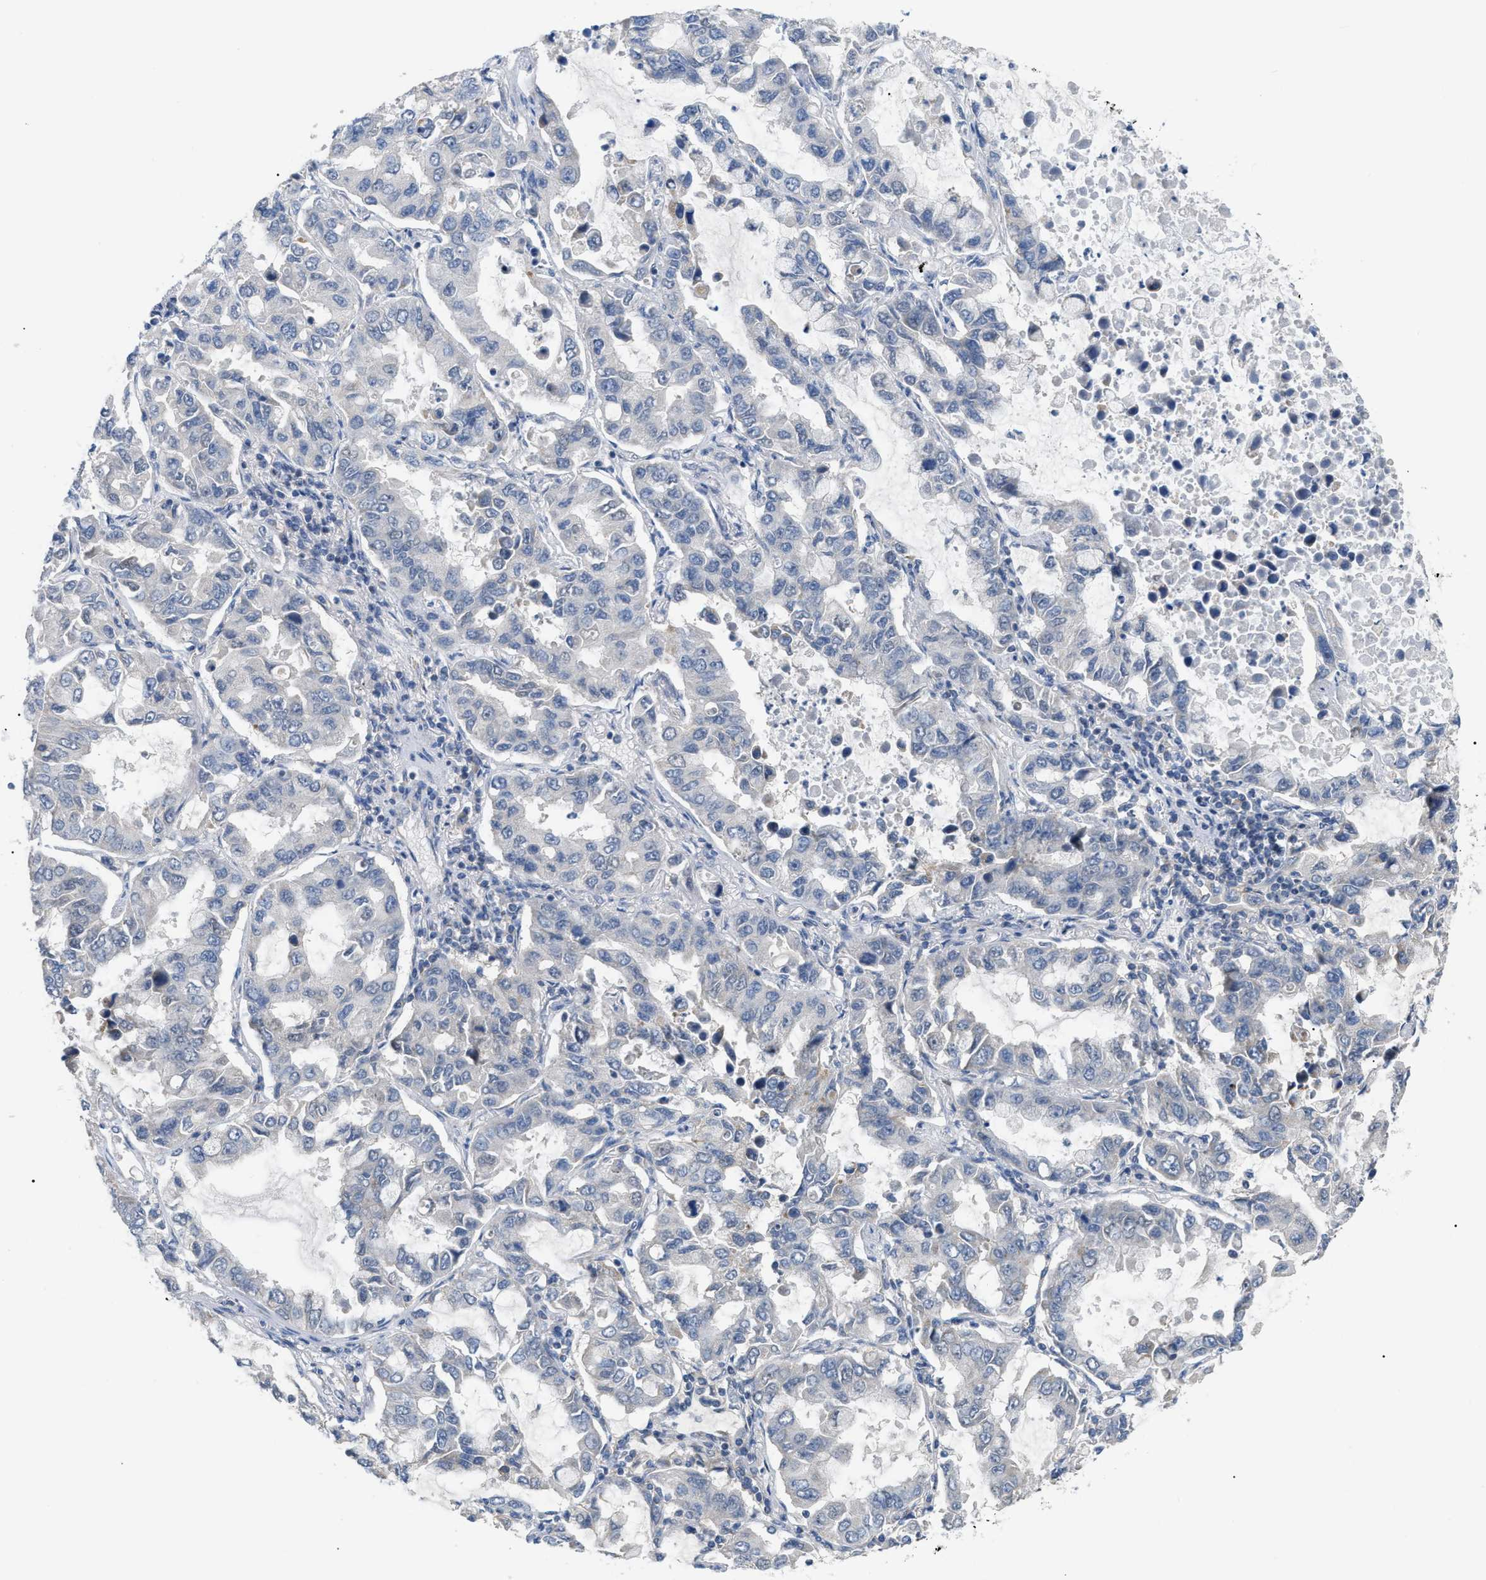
{"staining": {"intensity": "negative", "quantity": "none", "location": "none"}, "tissue": "lung cancer", "cell_type": "Tumor cells", "image_type": "cancer", "snomed": [{"axis": "morphology", "description": "Adenocarcinoma, NOS"}, {"axis": "topography", "description": "Lung"}], "caption": "The IHC image has no significant positivity in tumor cells of adenocarcinoma (lung) tissue. (Stains: DAB (3,3'-diaminobenzidine) immunohistochemistry (IHC) with hematoxylin counter stain, Microscopy: brightfield microscopy at high magnification).", "gene": "DHX58", "patient": {"sex": "male", "age": 64}}